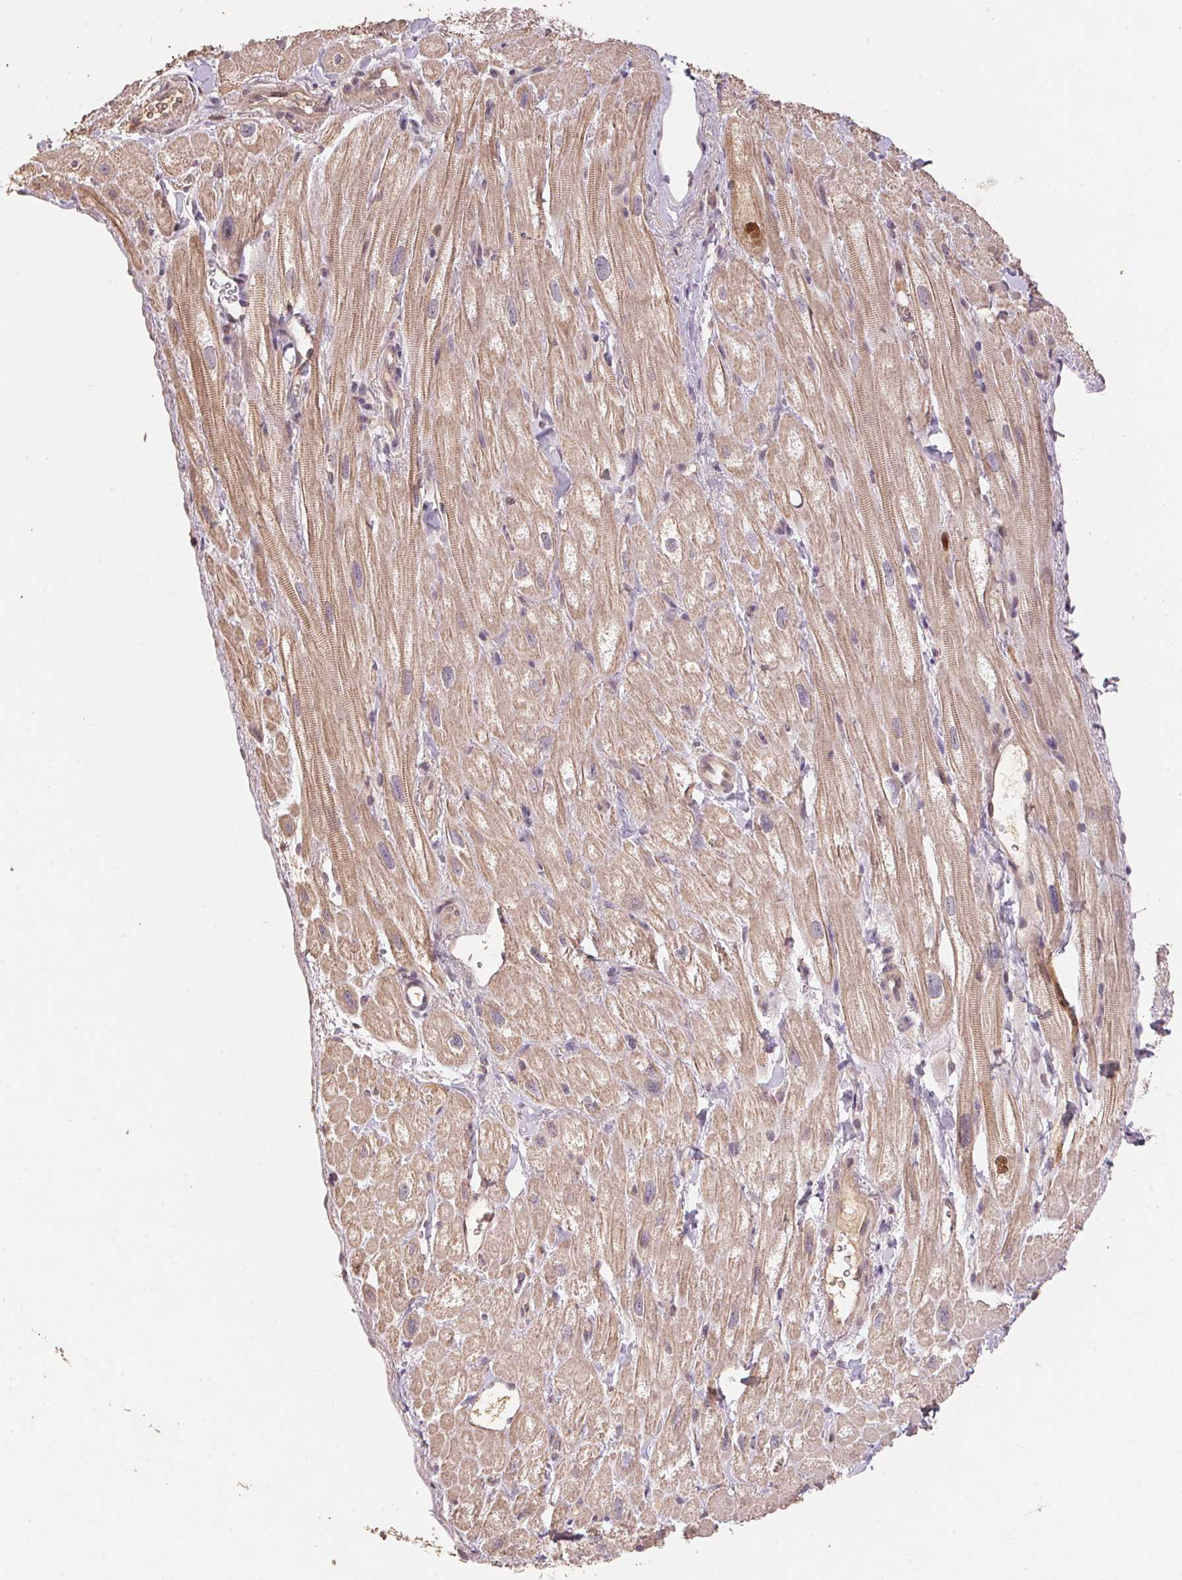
{"staining": {"intensity": "moderate", "quantity": ">75%", "location": "cytoplasmic/membranous"}, "tissue": "heart muscle", "cell_type": "Cardiomyocytes", "image_type": "normal", "snomed": [{"axis": "morphology", "description": "Normal tissue, NOS"}, {"axis": "topography", "description": "Heart"}], "caption": "A brown stain labels moderate cytoplasmic/membranous expression of a protein in cardiomyocytes of normal heart muscle. The protein is stained brown, and the nuclei are stained in blue (DAB (3,3'-diaminobenzidine) IHC with brightfield microscopy, high magnification).", "gene": "CENPF", "patient": {"sex": "female", "age": 62}}